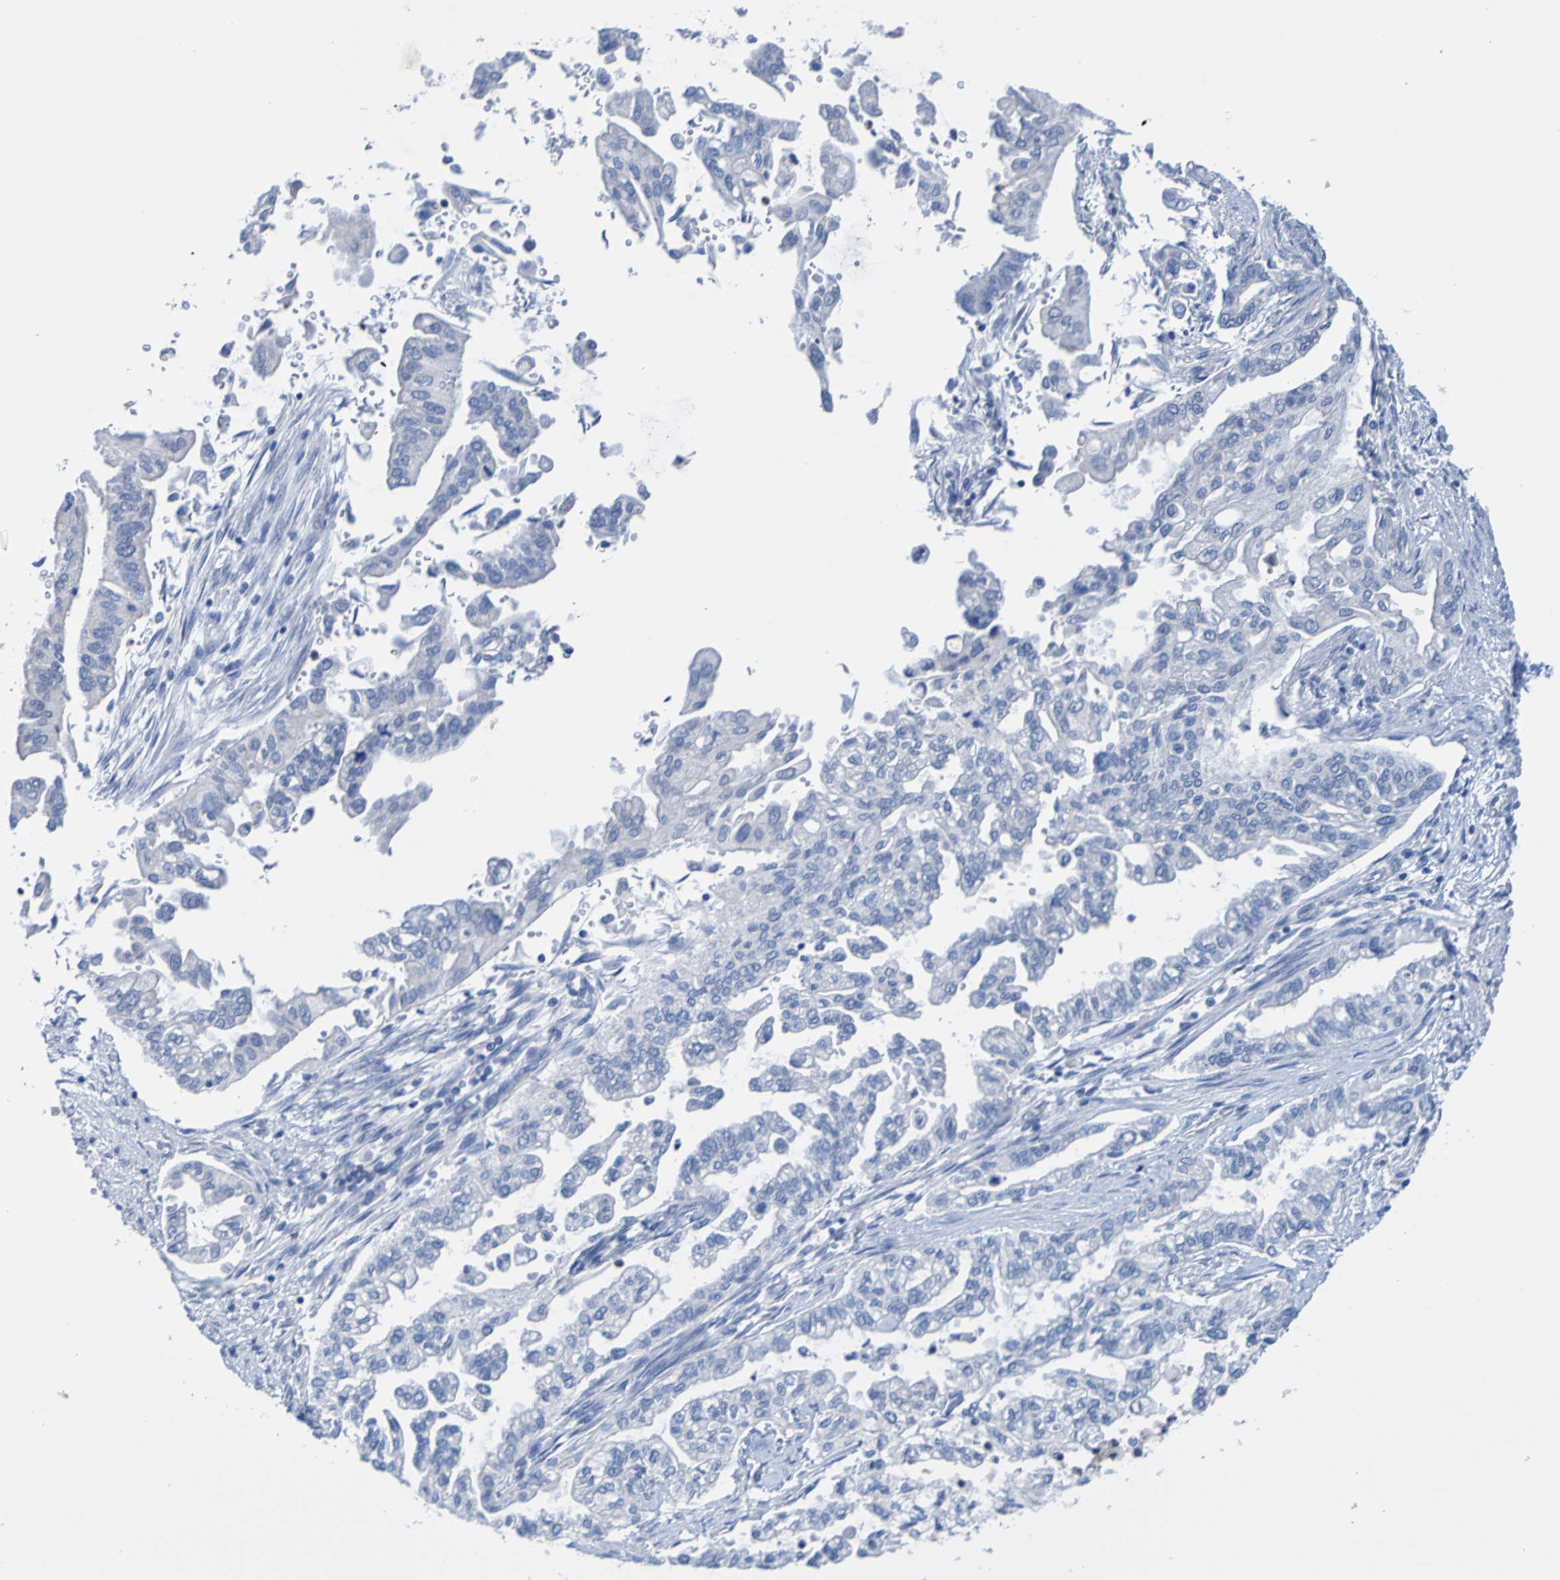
{"staining": {"intensity": "negative", "quantity": "none", "location": "none"}, "tissue": "pancreatic cancer", "cell_type": "Tumor cells", "image_type": "cancer", "snomed": [{"axis": "morphology", "description": "Normal tissue, NOS"}, {"axis": "topography", "description": "Pancreas"}], "caption": "An image of human pancreatic cancer is negative for staining in tumor cells. The staining is performed using DAB (3,3'-diaminobenzidine) brown chromogen with nuclei counter-stained in using hematoxylin.", "gene": "ACMSD", "patient": {"sex": "male", "age": 42}}